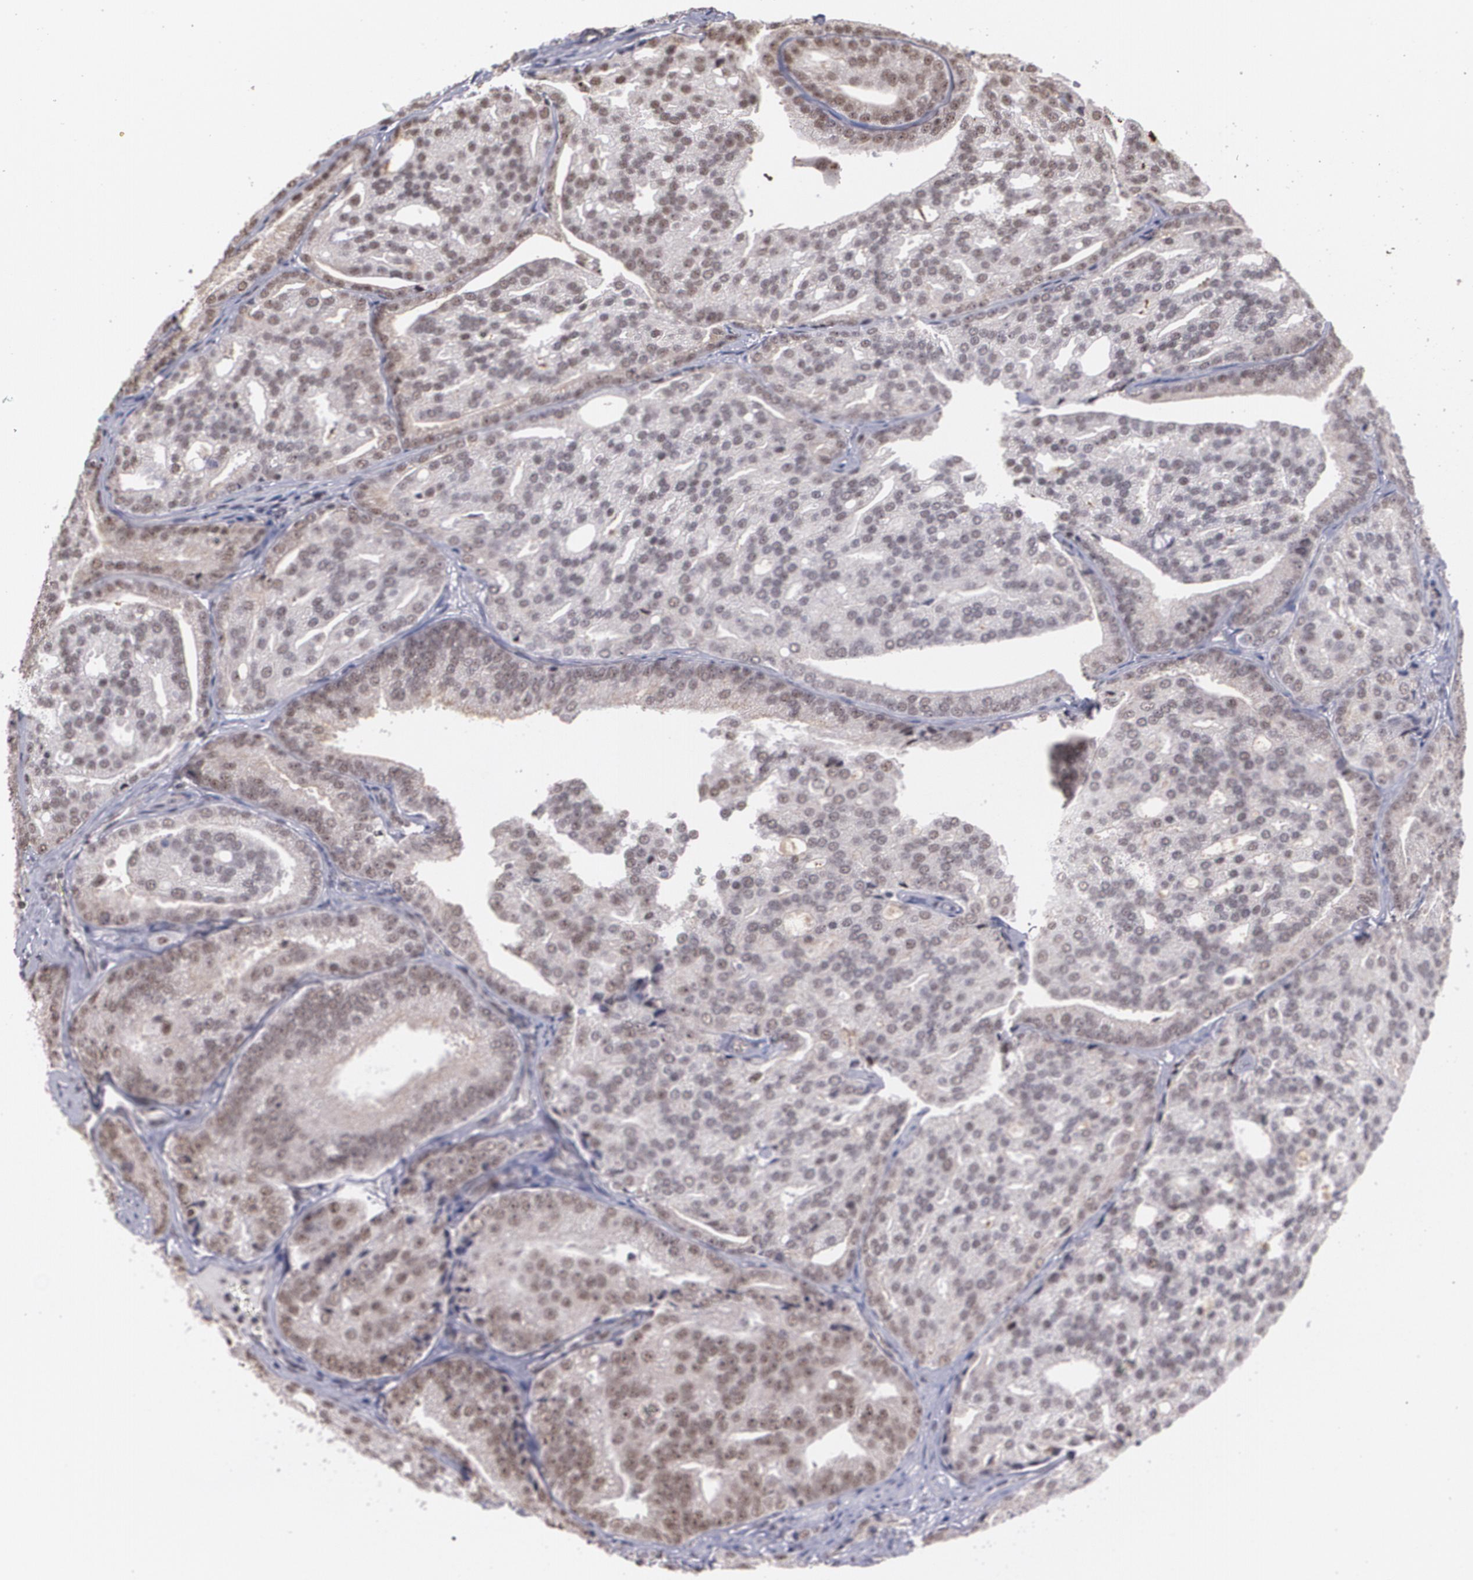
{"staining": {"intensity": "weak", "quantity": "25%-75%", "location": "cytoplasmic/membranous,nuclear"}, "tissue": "prostate cancer", "cell_type": "Tumor cells", "image_type": "cancer", "snomed": [{"axis": "morphology", "description": "Adenocarcinoma, High grade"}, {"axis": "topography", "description": "Prostate"}], "caption": "The immunohistochemical stain highlights weak cytoplasmic/membranous and nuclear positivity in tumor cells of prostate cancer tissue. (Stains: DAB in brown, nuclei in blue, Microscopy: brightfield microscopy at high magnification).", "gene": "C6orf15", "patient": {"sex": "male", "age": 64}}